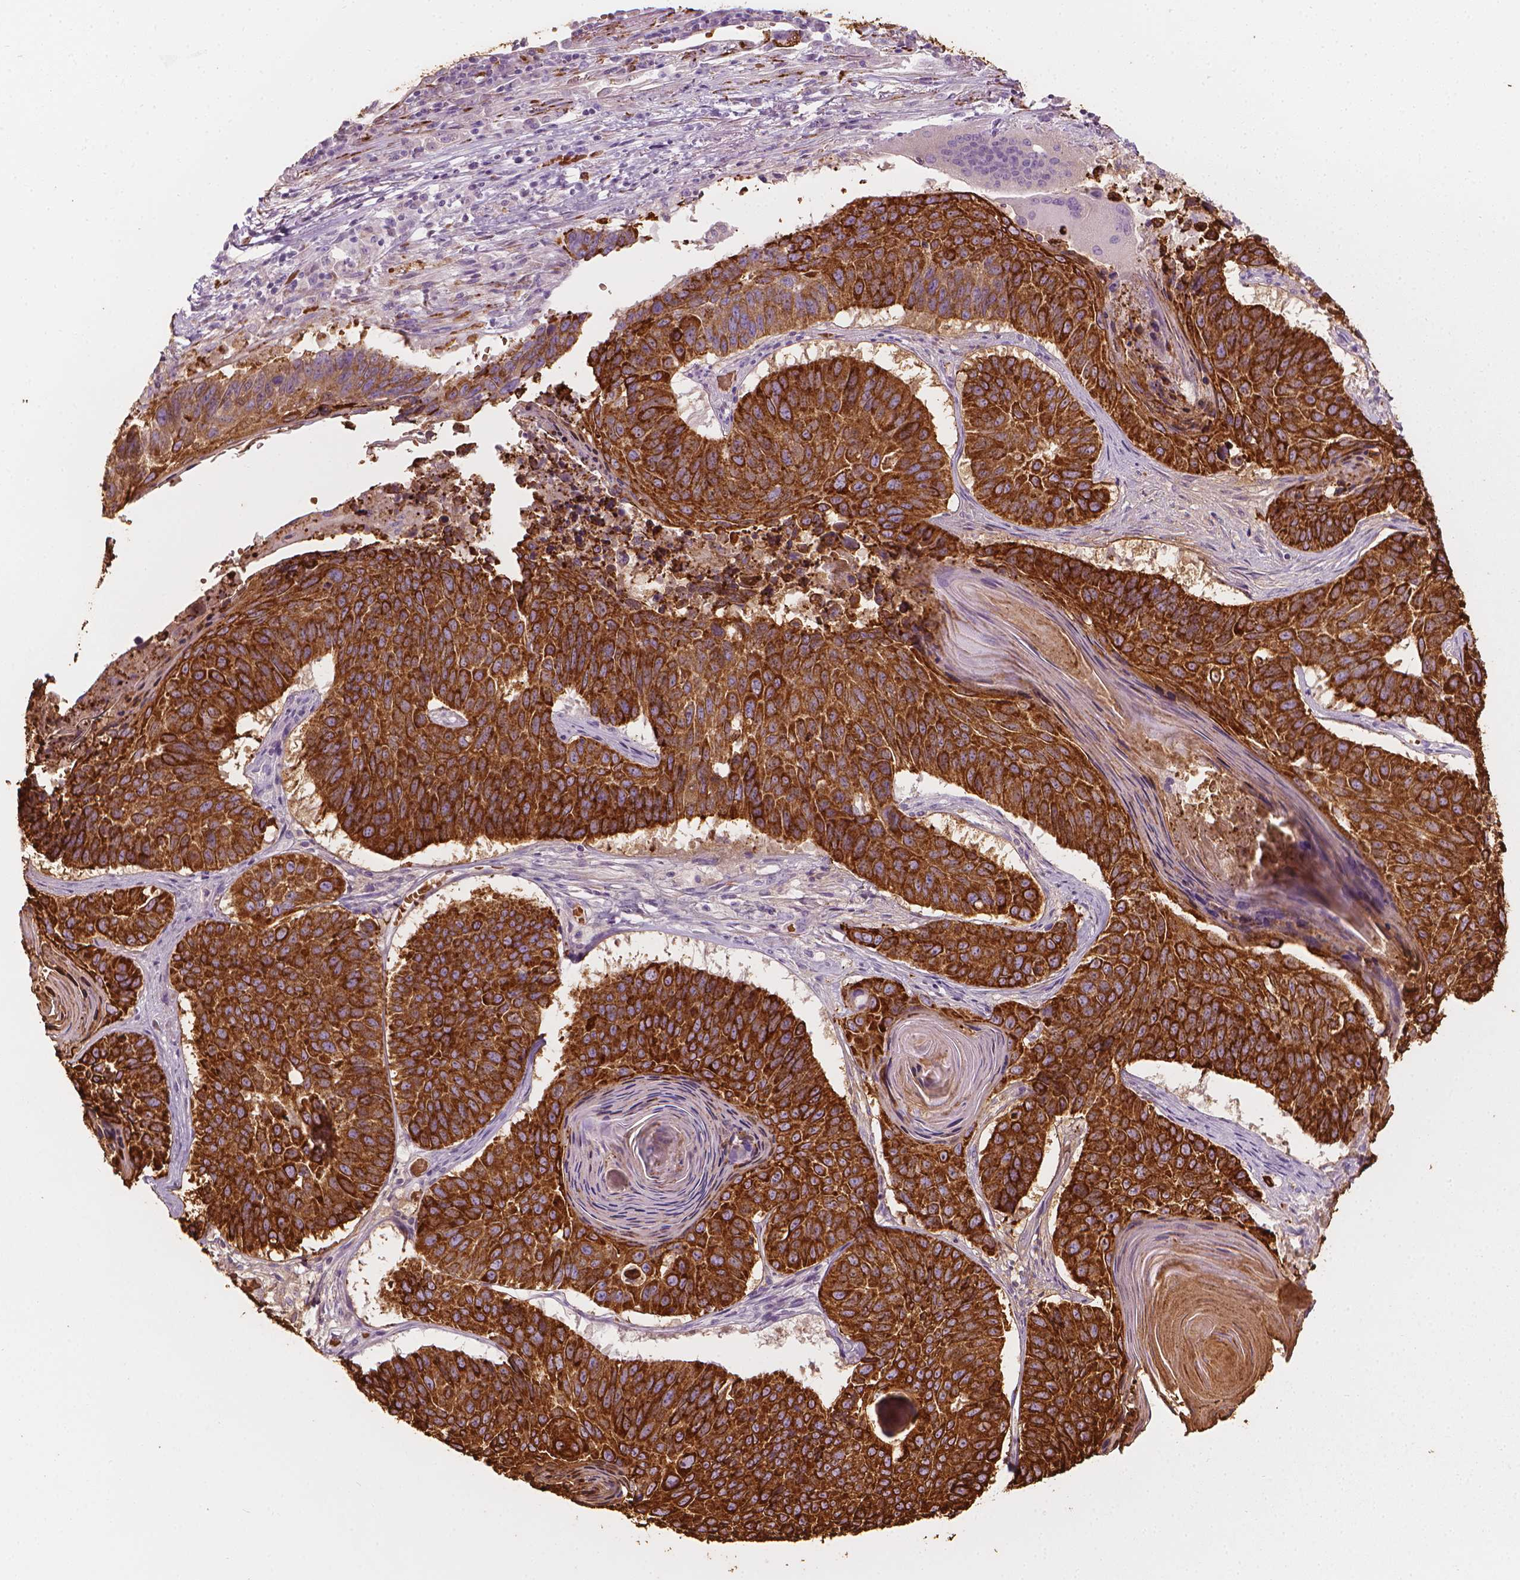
{"staining": {"intensity": "strong", "quantity": ">75%", "location": "cytoplasmic/membranous"}, "tissue": "lung cancer", "cell_type": "Tumor cells", "image_type": "cancer", "snomed": [{"axis": "morphology", "description": "Squamous cell carcinoma, NOS"}, {"axis": "topography", "description": "Lung"}], "caption": "A high amount of strong cytoplasmic/membranous staining is present in approximately >75% of tumor cells in lung cancer tissue.", "gene": "CES1", "patient": {"sex": "male", "age": 73}}